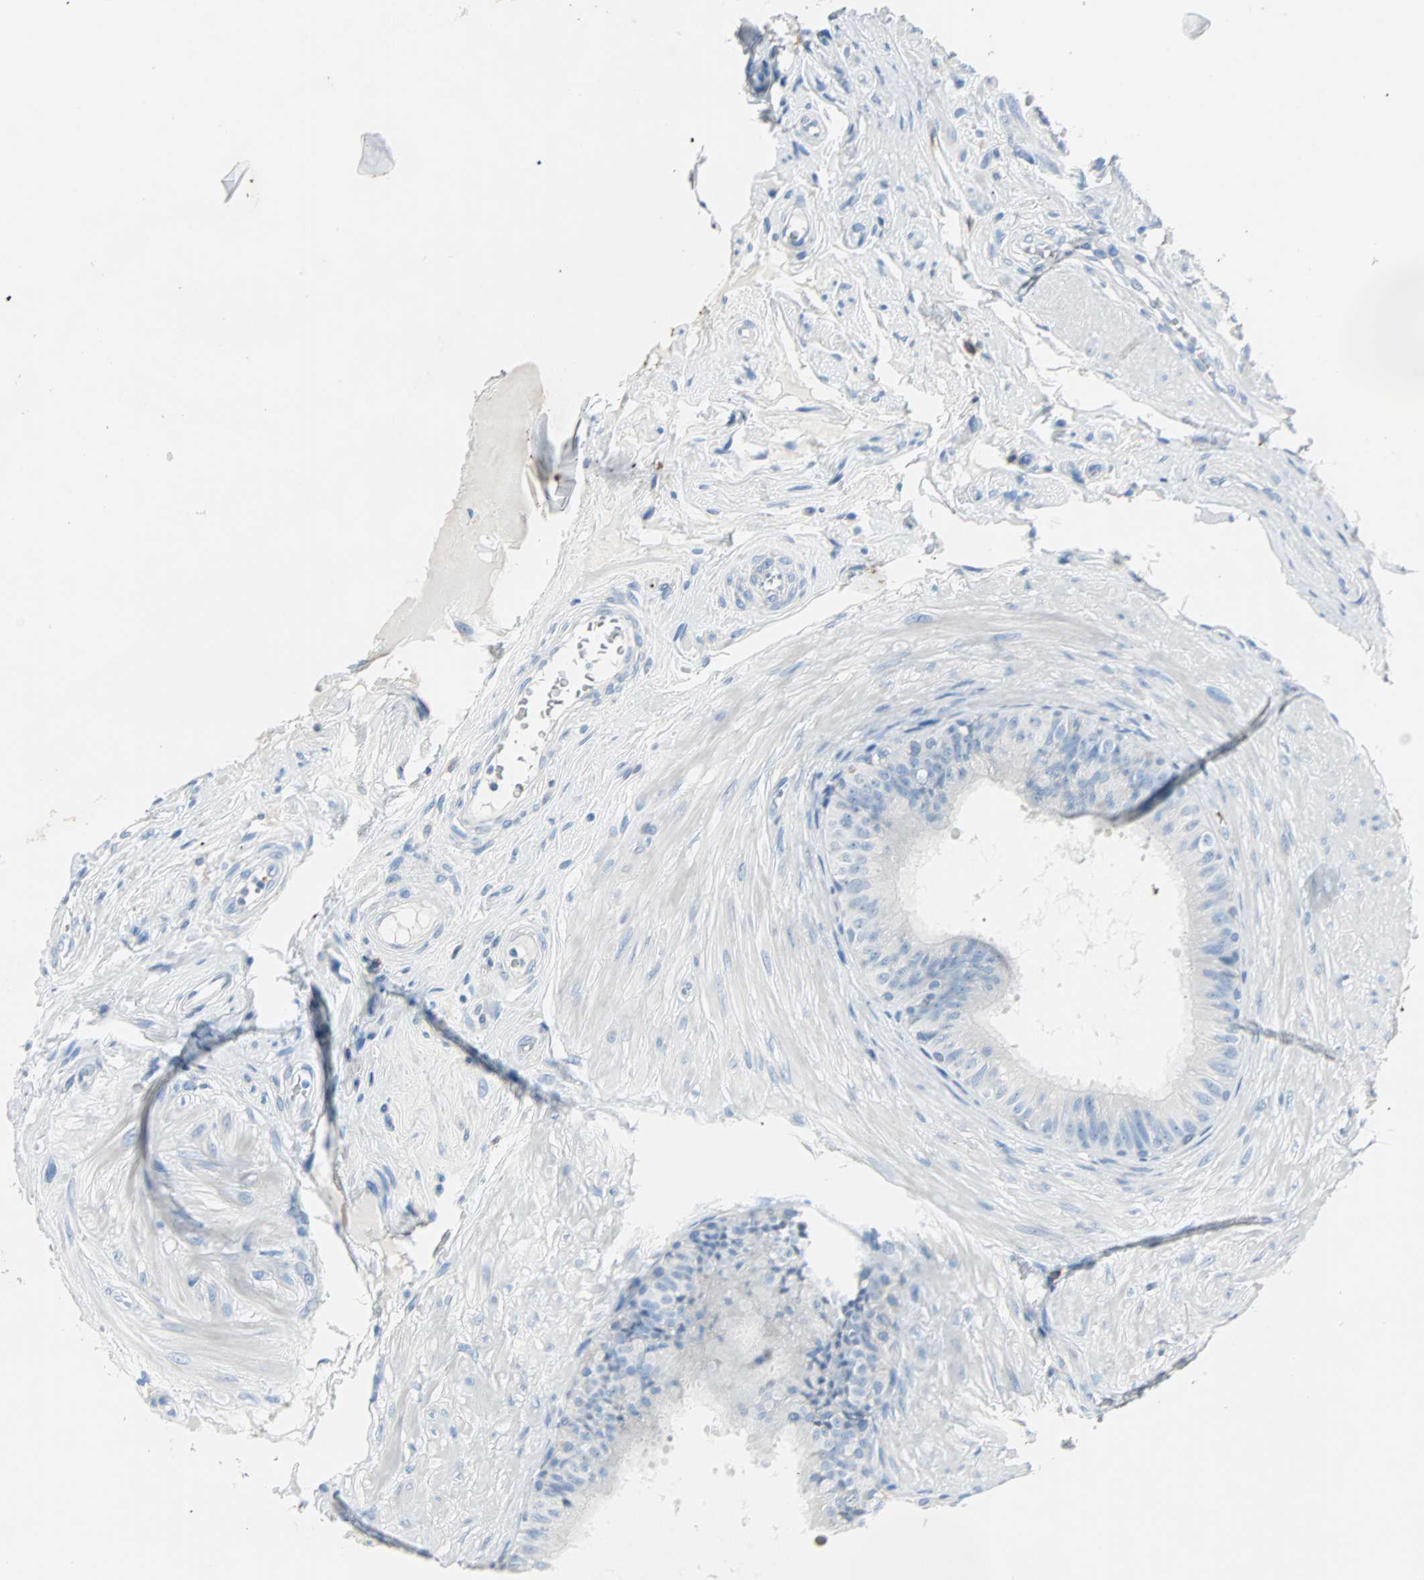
{"staining": {"intensity": "negative", "quantity": "none", "location": "none"}, "tissue": "epididymis", "cell_type": "Glandular cells", "image_type": "normal", "snomed": [{"axis": "morphology", "description": "Normal tissue, NOS"}, {"axis": "topography", "description": "Epididymis"}], "caption": "DAB immunohistochemical staining of normal human epididymis displays no significant staining in glandular cells. (Immunohistochemistry, brightfield microscopy, high magnification).", "gene": "CLEC4A", "patient": {"sex": "male", "age": 68}}